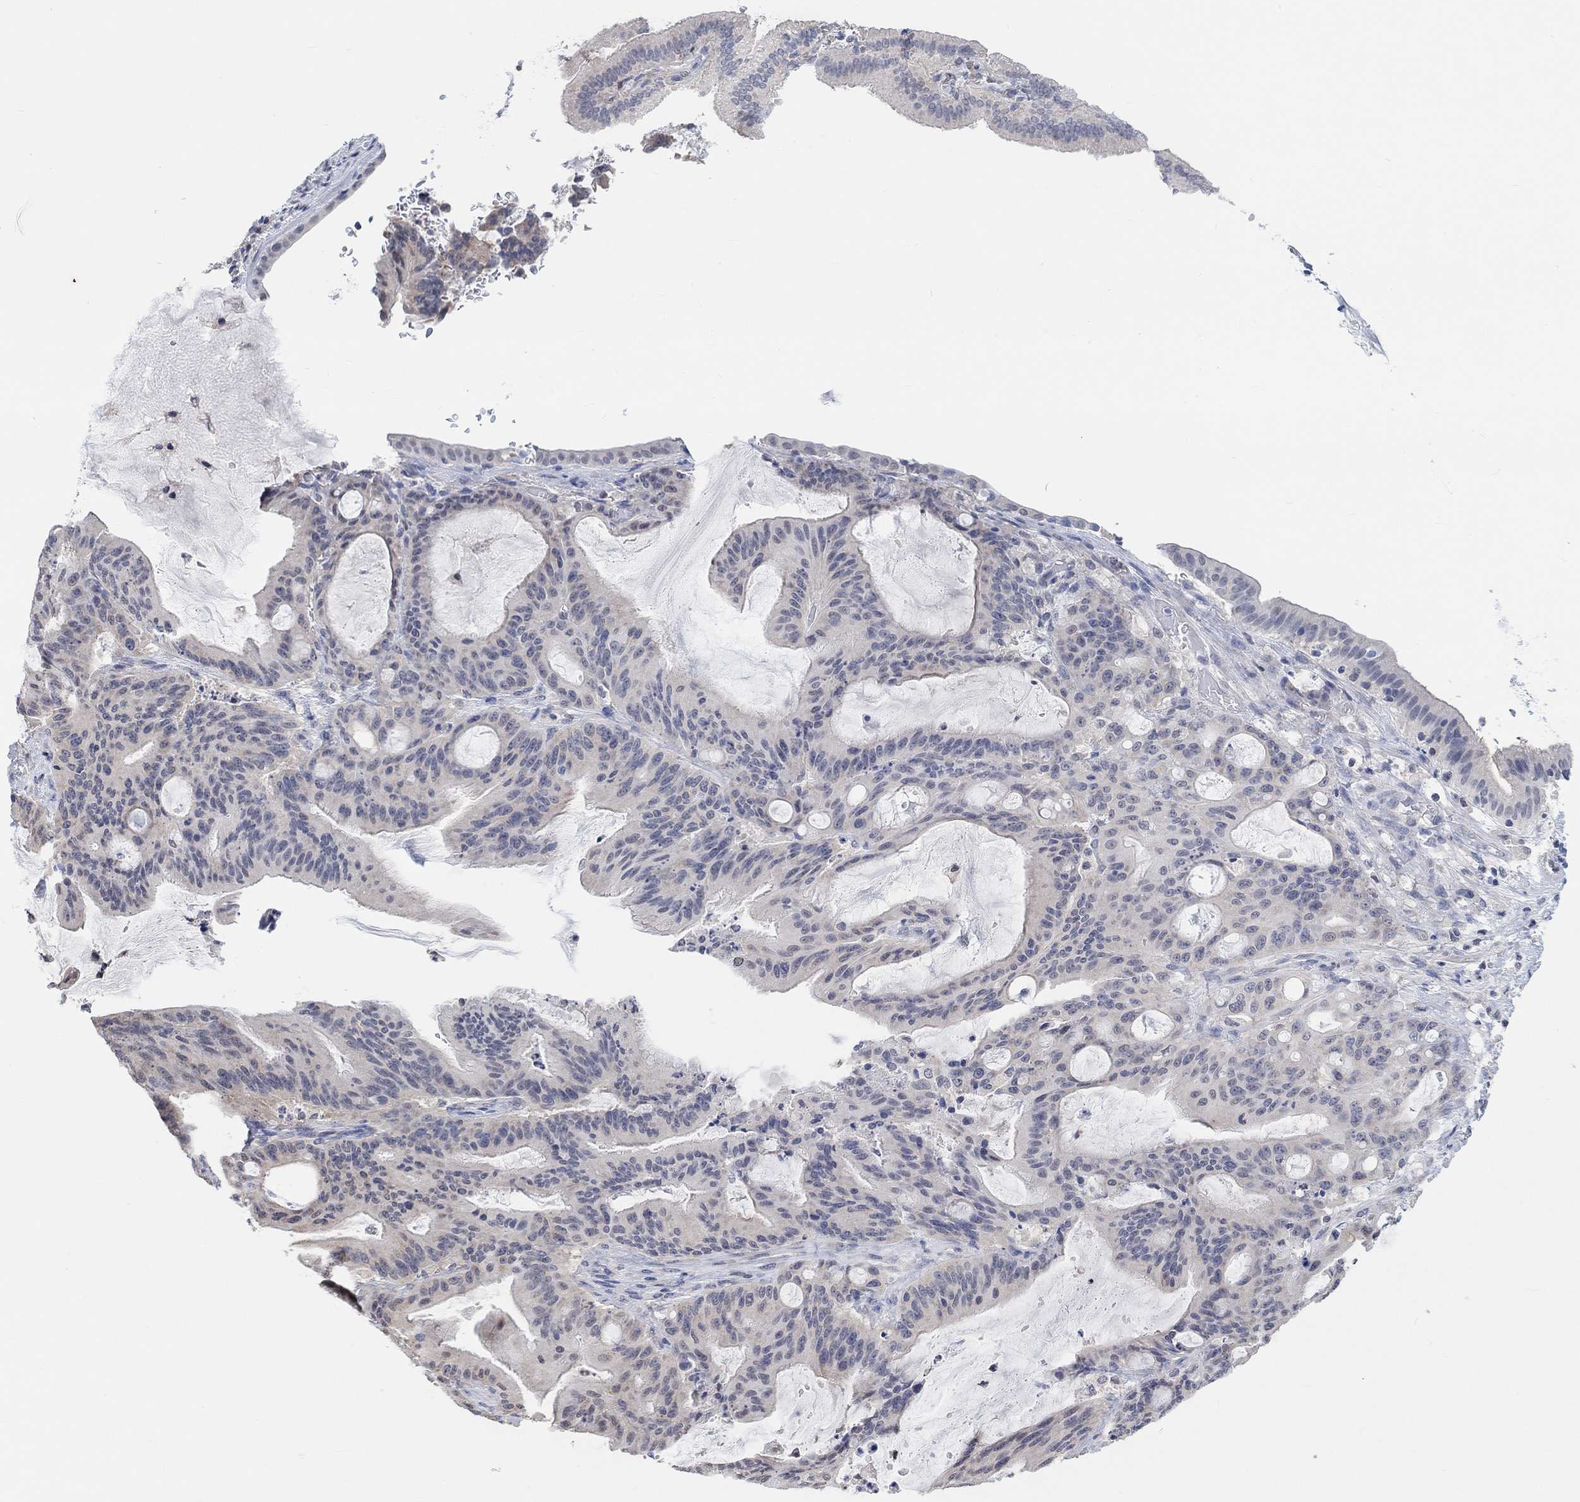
{"staining": {"intensity": "negative", "quantity": "none", "location": "none"}, "tissue": "liver cancer", "cell_type": "Tumor cells", "image_type": "cancer", "snomed": [{"axis": "morphology", "description": "Cholangiocarcinoma"}, {"axis": "topography", "description": "Liver"}], "caption": "High power microscopy photomicrograph of an immunohistochemistry photomicrograph of cholangiocarcinoma (liver), revealing no significant expression in tumor cells. (Stains: DAB (3,3'-diaminobenzidine) immunohistochemistry (IHC) with hematoxylin counter stain, Microscopy: brightfield microscopy at high magnification).", "gene": "MUC1", "patient": {"sex": "female", "age": 73}}